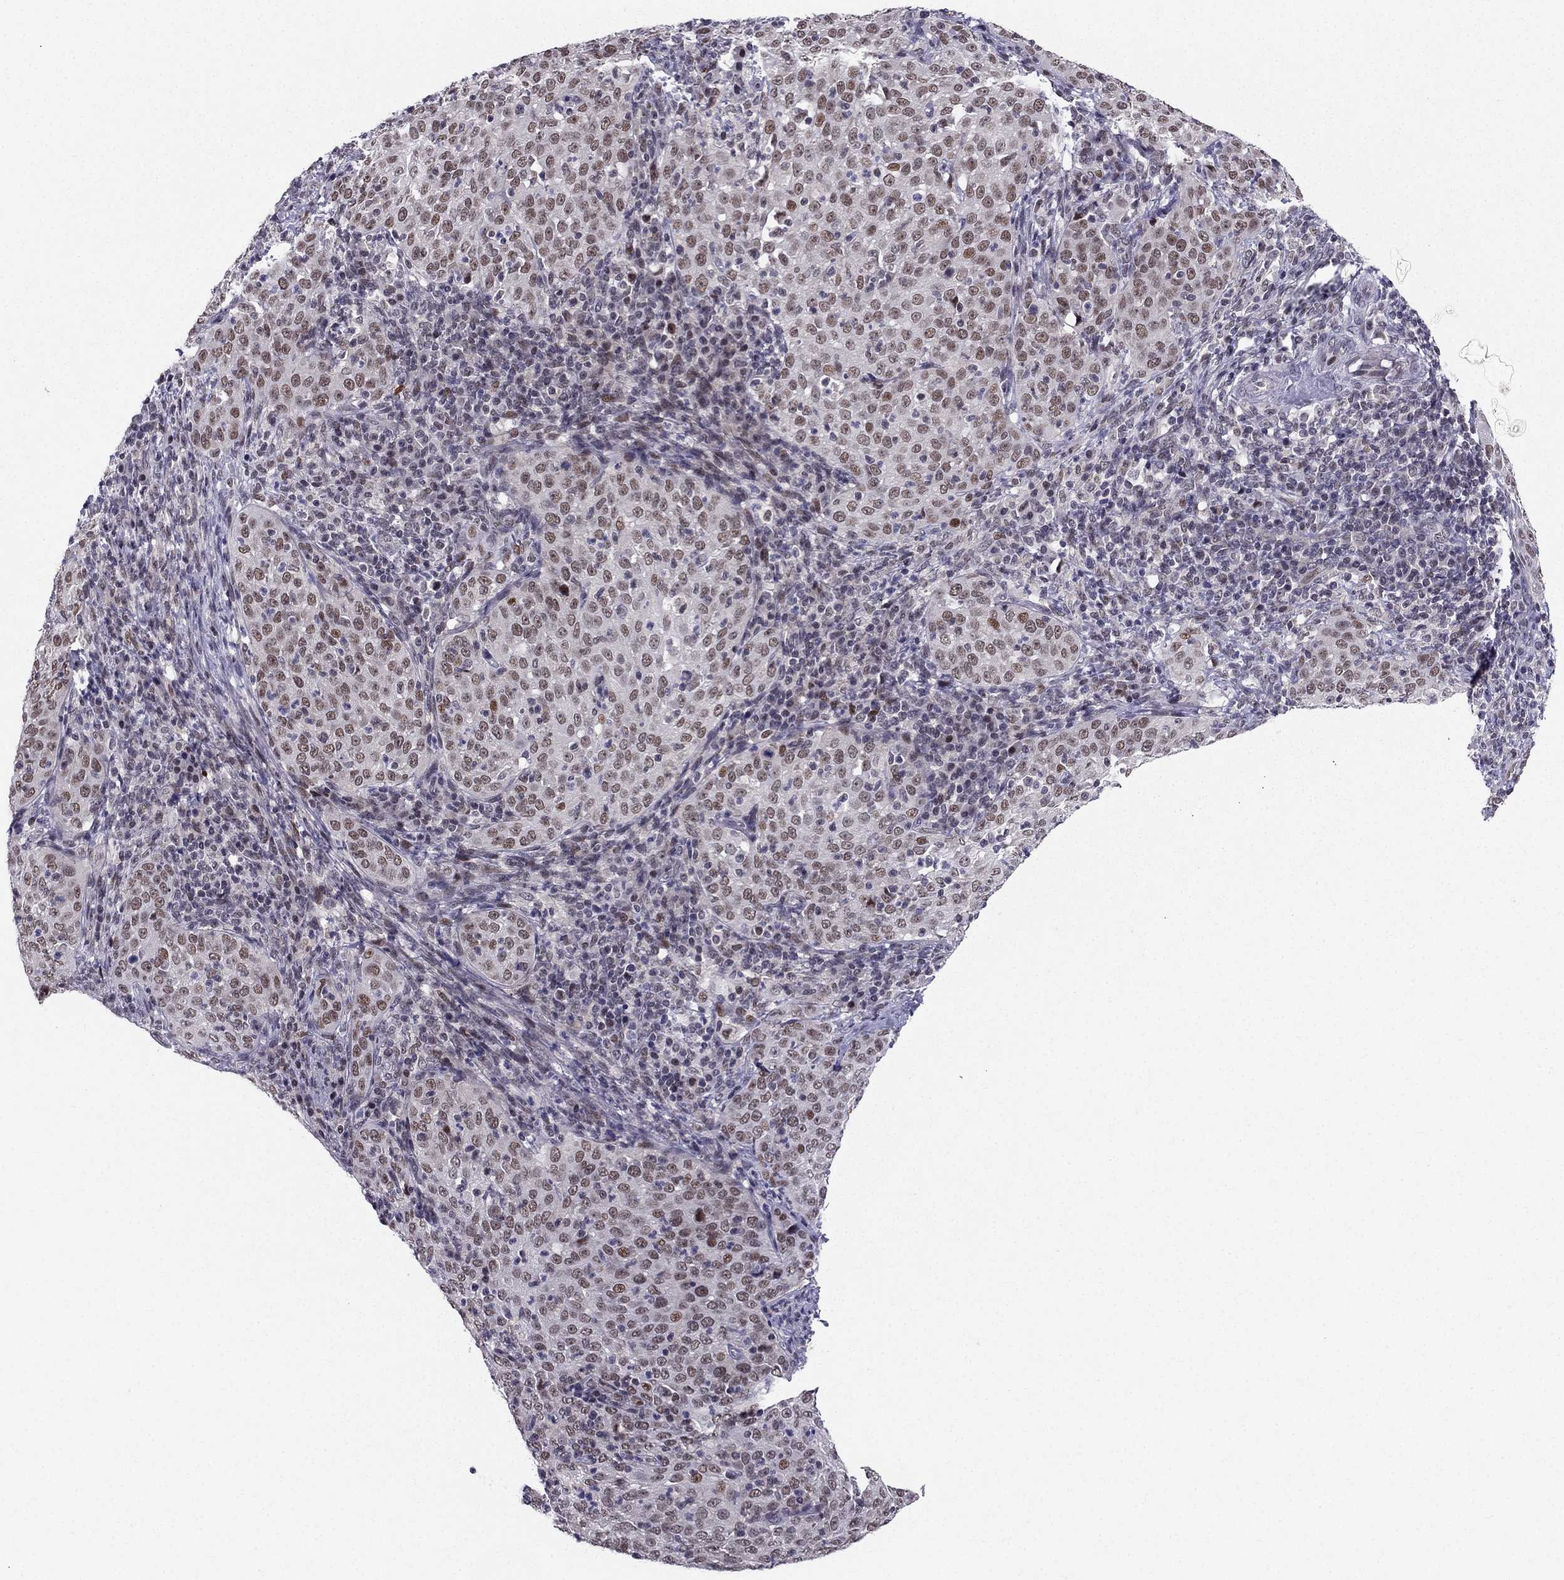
{"staining": {"intensity": "moderate", "quantity": "<25%", "location": "nuclear"}, "tissue": "cervical cancer", "cell_type": "Tumor cells", "image_type": "cancer", "snomed": [{"axis": "morphology", "description": "Squamous cell carcinoma, NOS"}, {"axis": "topography", "description": "Cervix"}], "caption": "About <25% of tumor cells in human squamous cell carcinoma (cervical) demonstrate moderate nuclear protein positivity as visualized by brown immunohistochemical staining.", "gene": "RPRD2", "patient": {"sex": "female", "age": 51}}